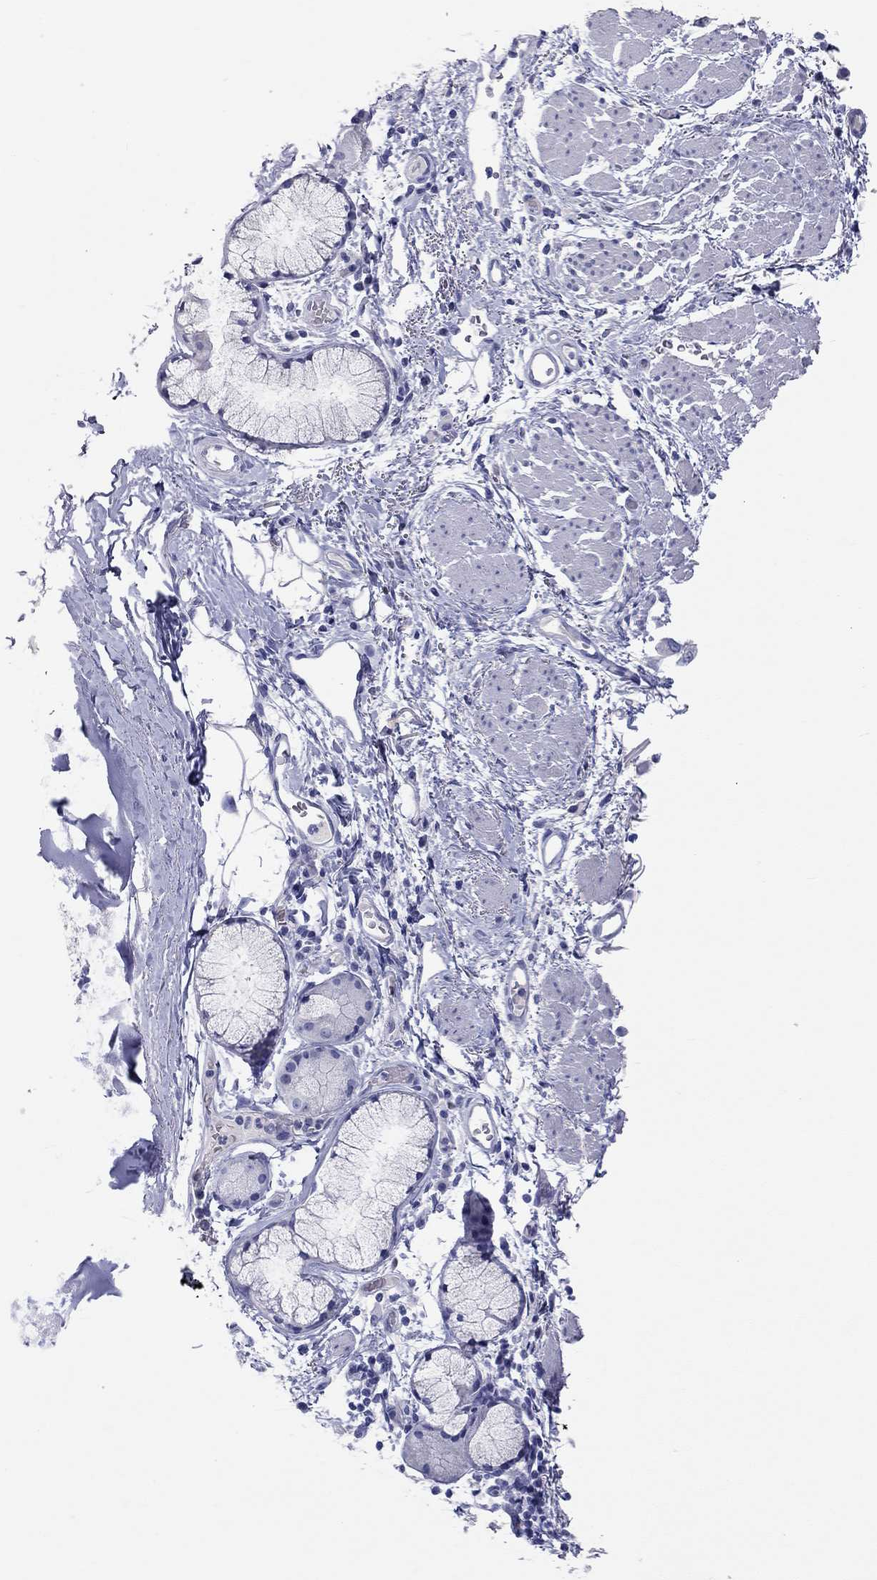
{"staining": {"intensity": "negative", "quantity": "none", "location": "none"}, "tissue": "bronchus", "cell_type": "Respiratory epithelial cells", "image_type": "normal", "snomed": [{"axis": "morphology", "description": "Normal tissue, NOS"}, {"axis": "topography", "description": "Bronchus"}, {"axis": "topography", "description": "Lung"}], "caption": "IHC micrograph of benign bronchus: bronchus stained with DAB shows no significant protein staining in respiratory epithelial cells. Brightfield microscopy of IHC stained with DAB (3,3'-diaminobenzidine) (brown) and hematoxylin (blue), captured at high magnification.", "gene": "PCDHGC5", "patient": {"sex": "female", "age": 57}}